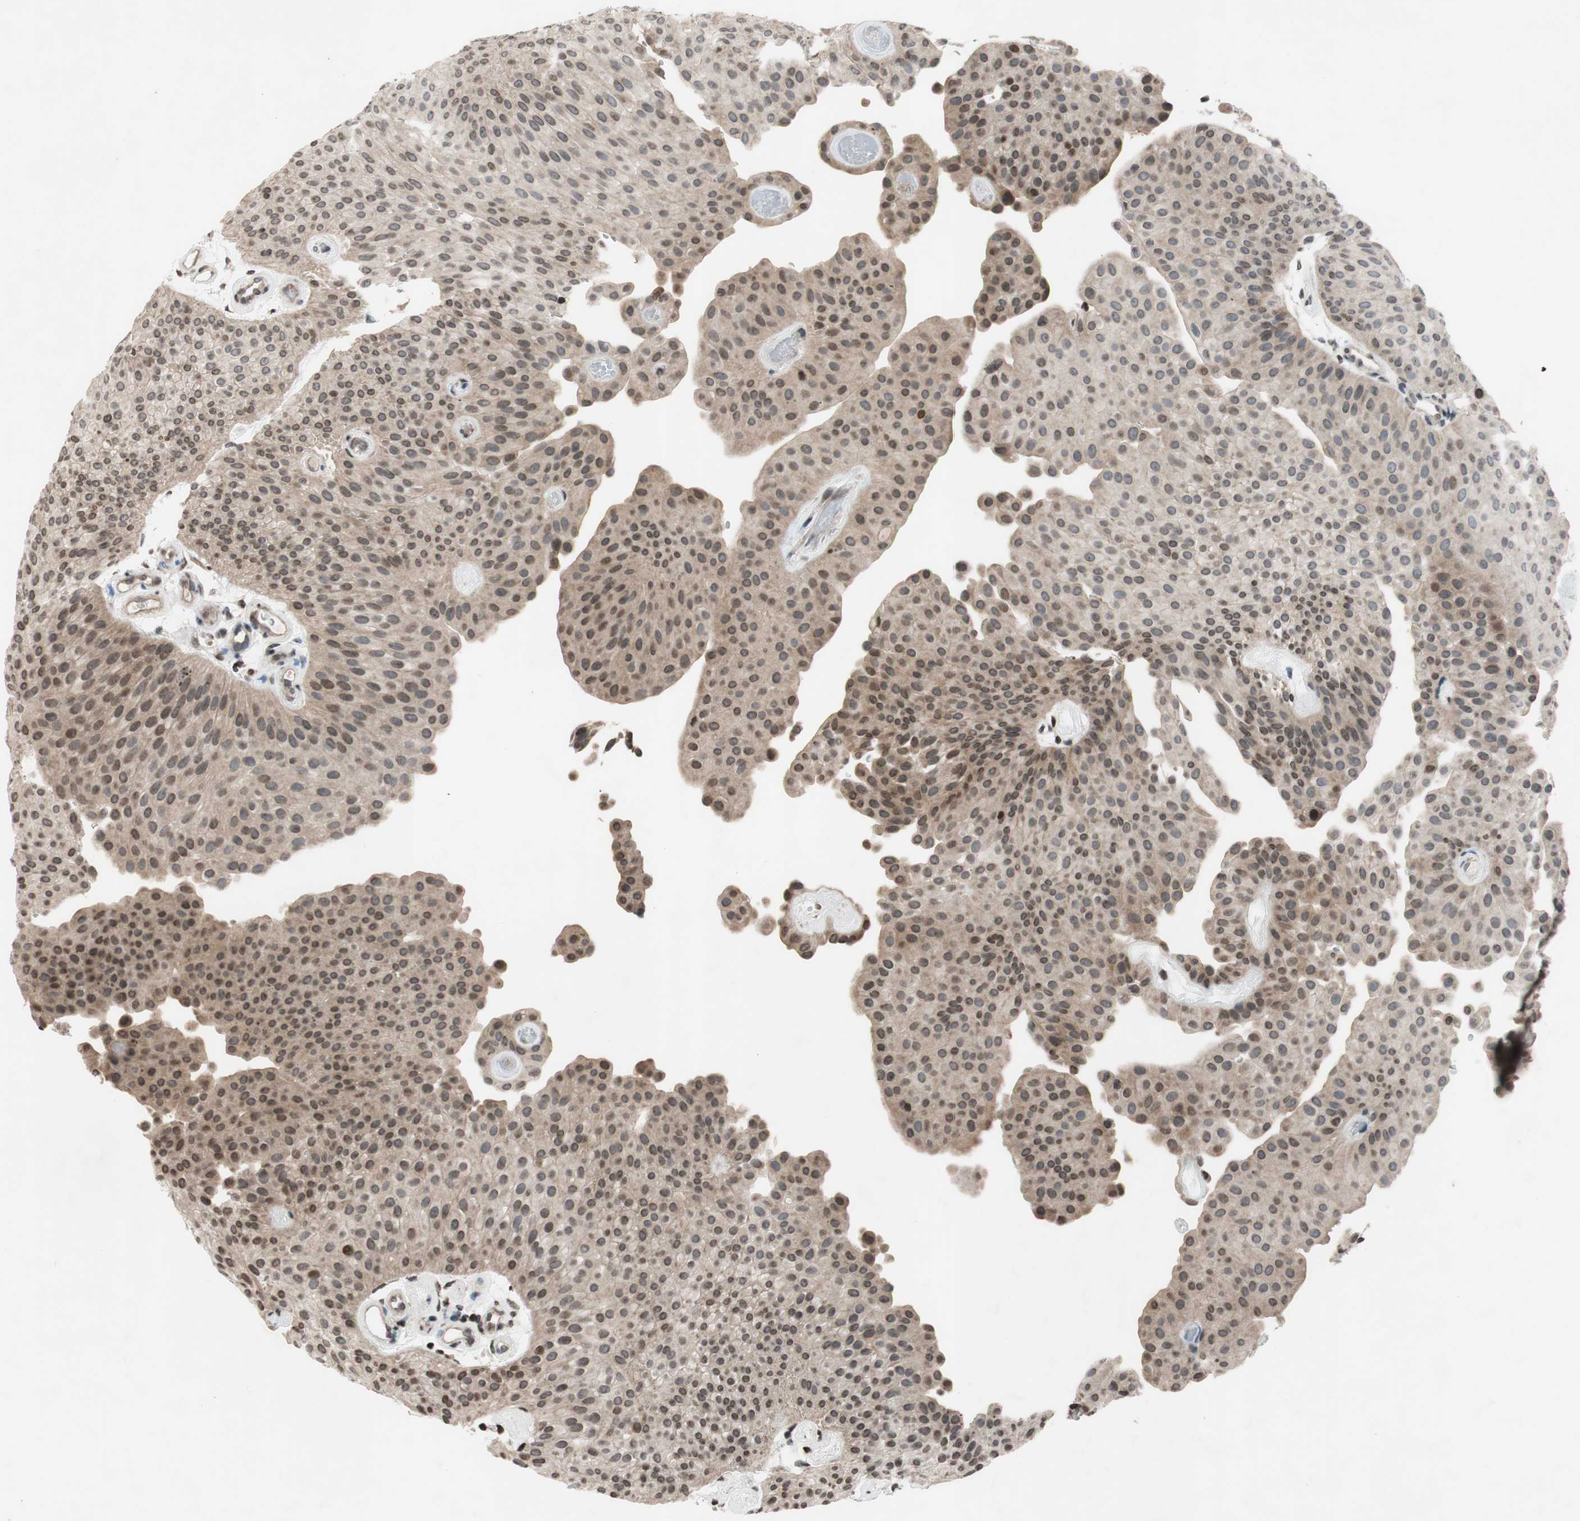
{"staining": {"intensity": "moderate", "quantity": "25%-75%", "location": "cytoplasmic/membranous,nuclear"}, "tissue": "urothelial cancer", "cell_type": "Tumor cells", "image_type": "cancer", "snomed": [{"axis": "morphology", "description": "Urothelial carcinoma, Low grade"}, {"axis": "topography", "description": "Urinary bladder"}], "caption": "Immunohistochemical staining of urothelial carcinoma (low-grade) demonstrates medium levels of moderate cytoplasmic/membranous and nuclear staining in about 25%-75% of tumor cells.", "gene": "MCM6", "patient": {"sex": "female", "age": 60}}